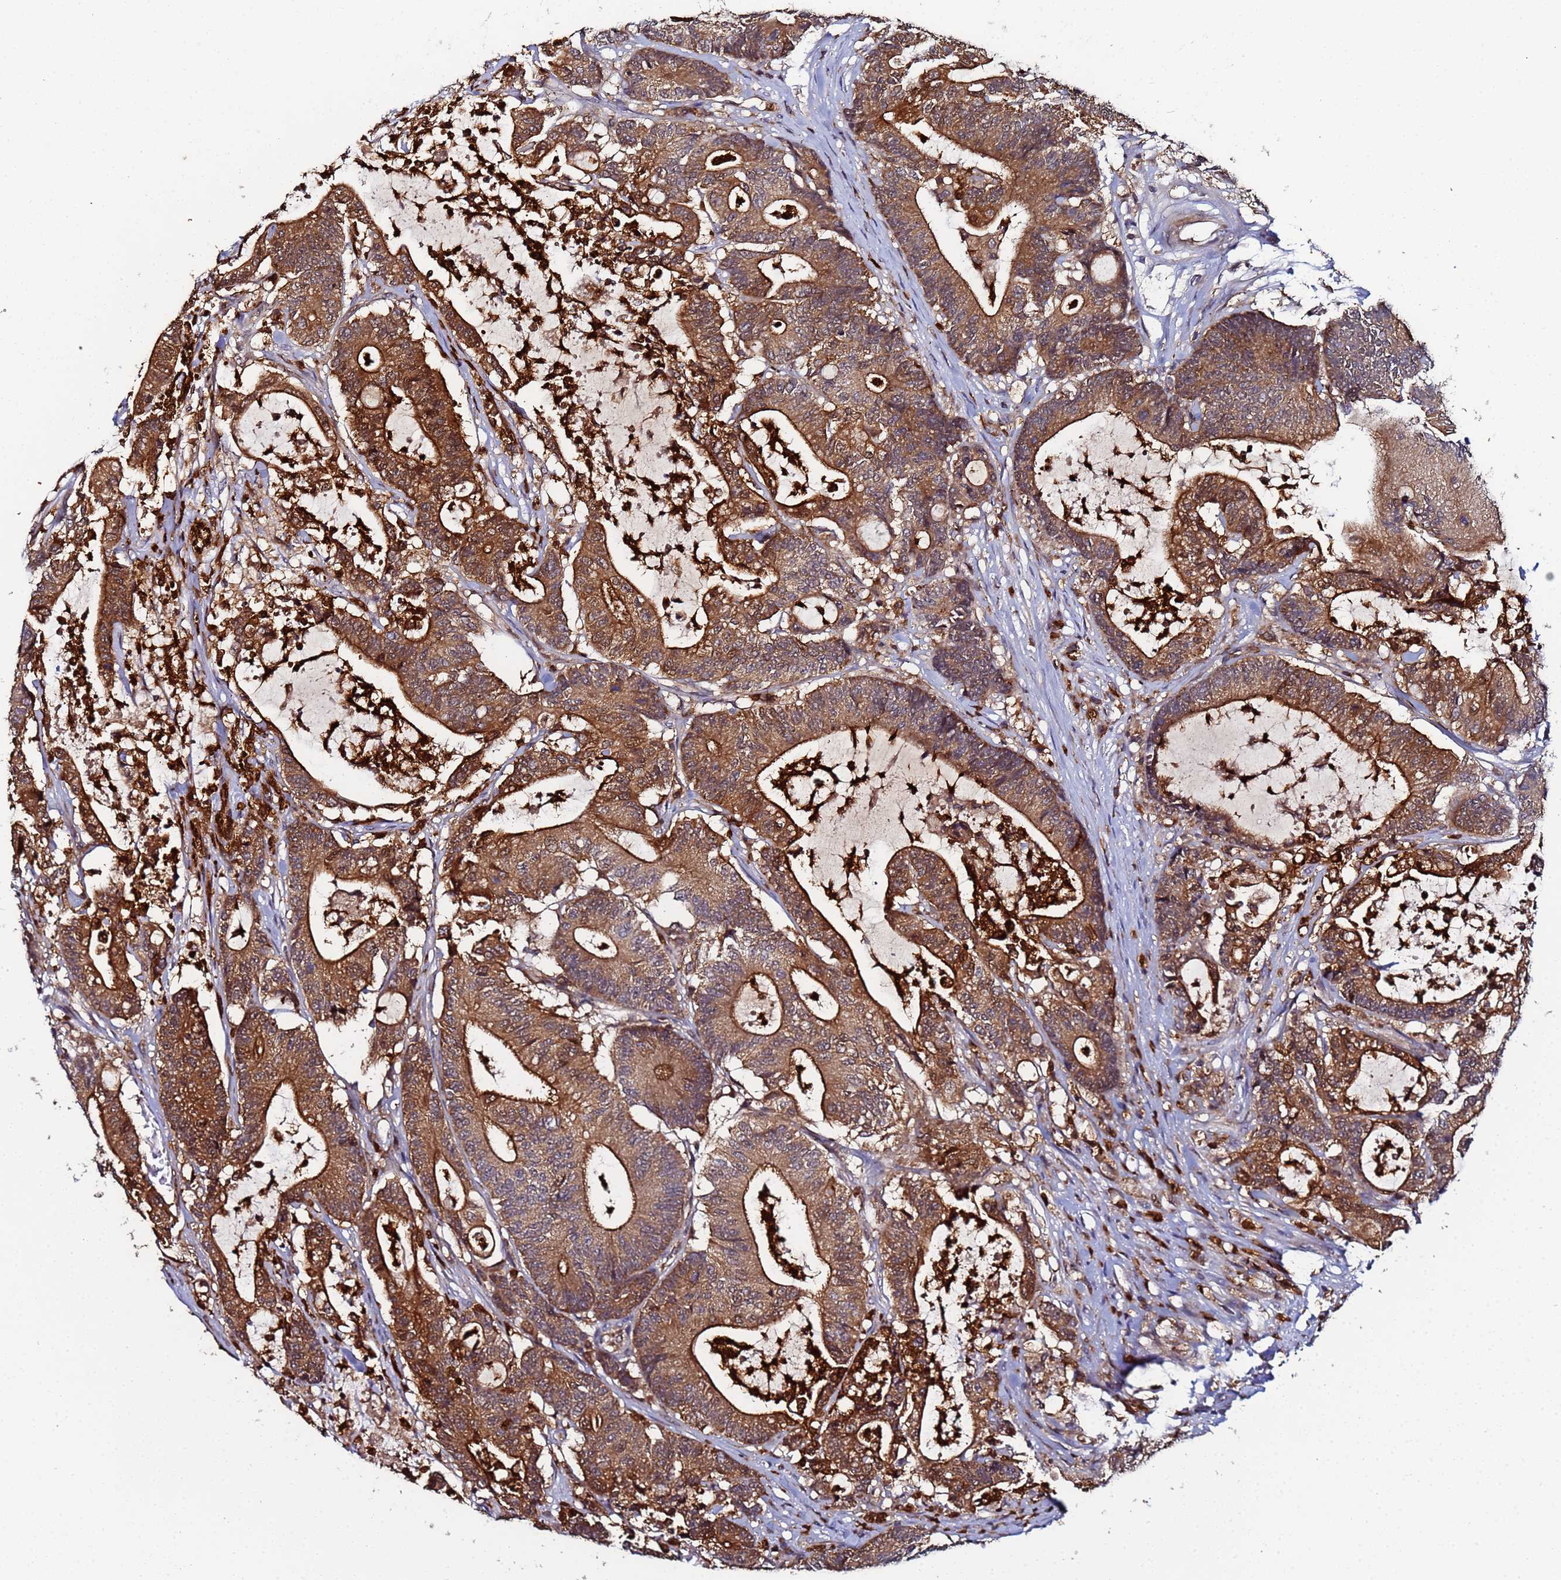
{"staining": {"intensity": "strong", "quantity": ">75%", "location": "cytoplasmic/membranous"}, "tissue": "colorectal cancer", "cell_type": "Tumor cells", "image_type": "cancer", "snomed": [{"axis": "morphology", "description": "Adenocarcinoma, NOS"}, {"axis": "topography", "description": "Colon"}], "caption": "Immunohistochemical staining of human colorectal cancer (adenocarcinoma) displays high levels of strong cytoplasmic/membranous protein positivity in approximately >75% of tumor cells.", "gene": "CCDC127", "patient": {"sex": "female", "age": 84}}